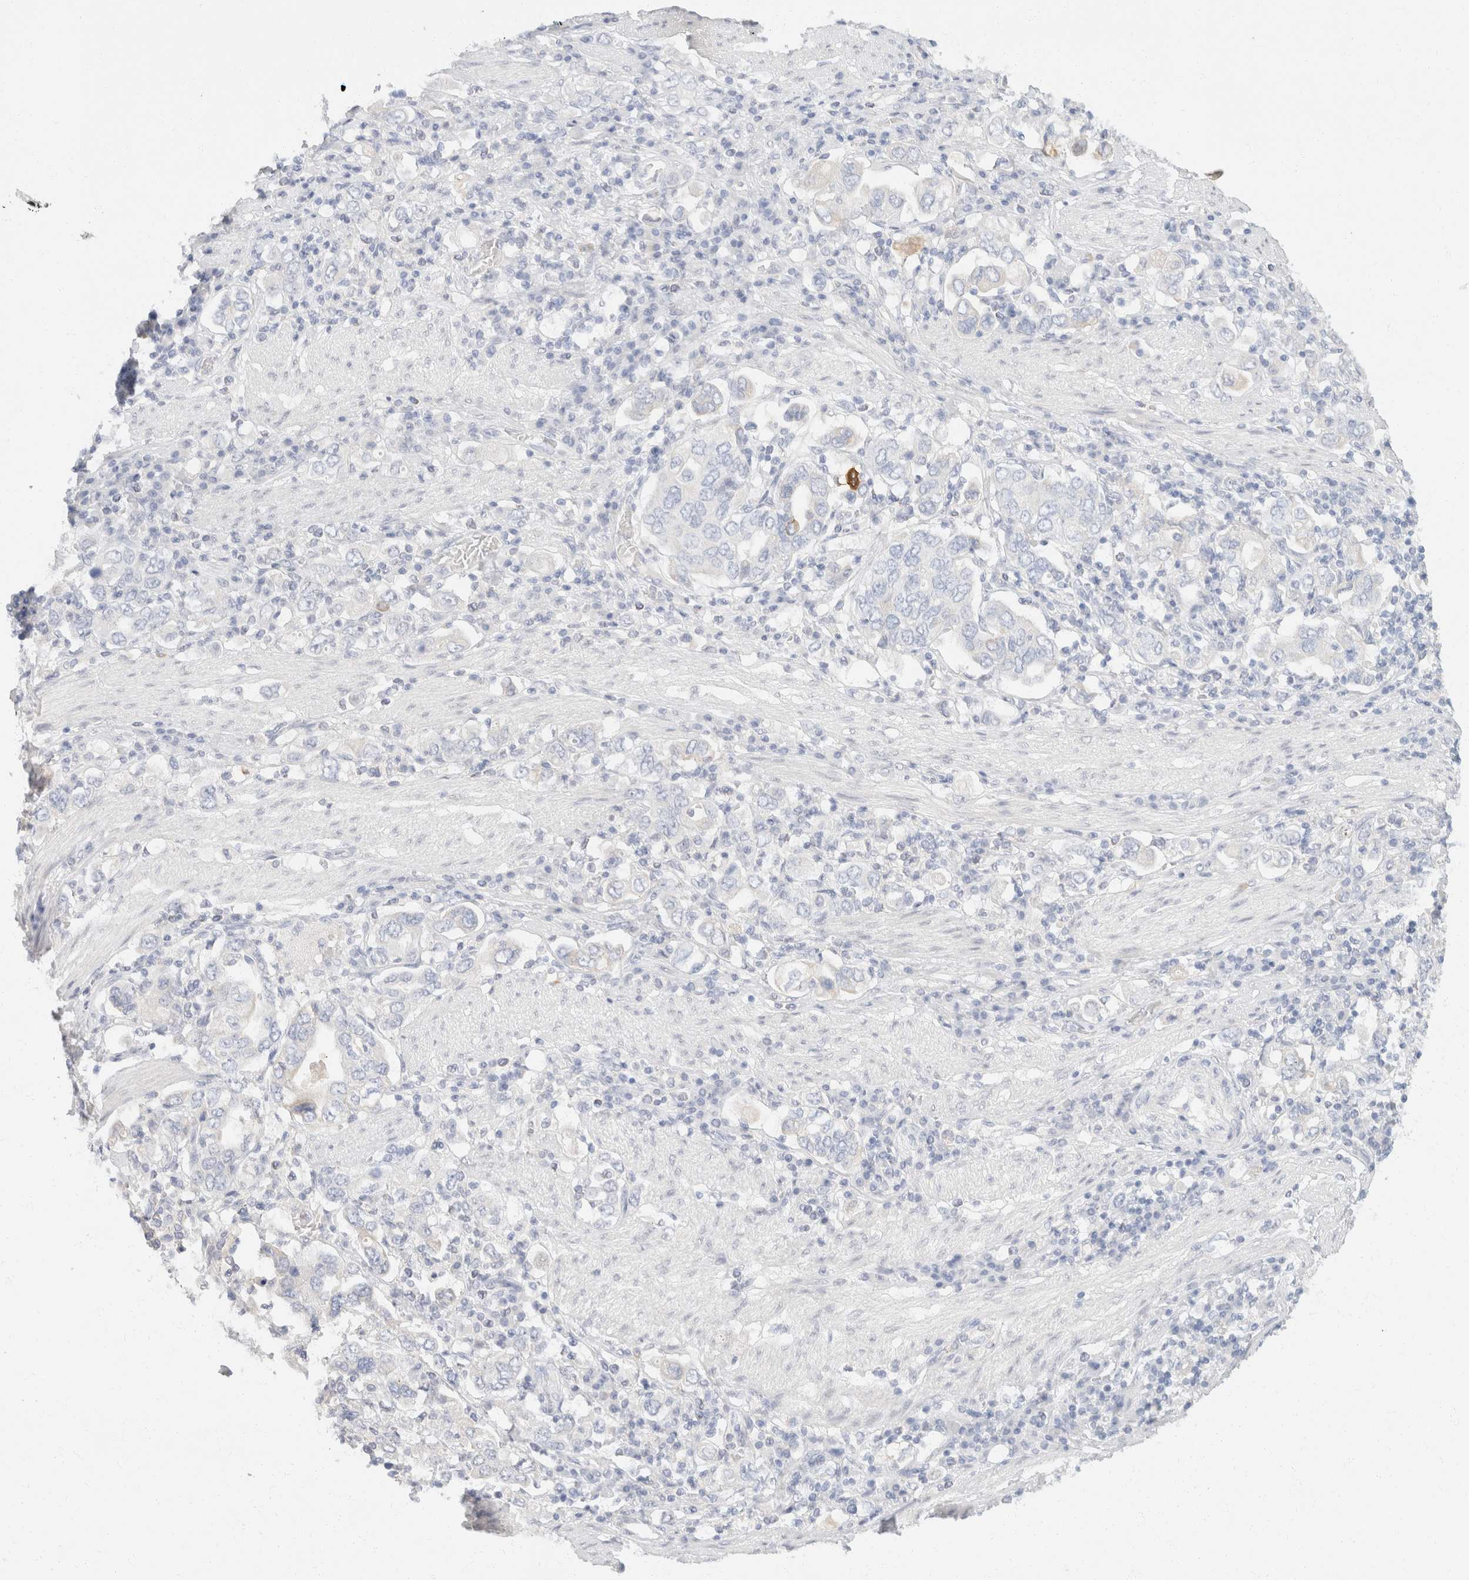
{"staining": {"intensity": "negative", "quantity": "none", "location": "none"}, "tissue": "stomach cancer", "cell_type": "Tumor cells", "image_type": "cancer", "snomed": [{"axis": "morphology", "description": "Adenocarcinoma, NOS"}, {"axis": "topography", "description": "Stomach, upper"}], "caption": "Immunohistochemical staining of human stomach cancer (adenocarcinoma) shows no significant staining in tumor cells.", "gene": "KRT20", "patient": {"sex": "male", "age": 62}}